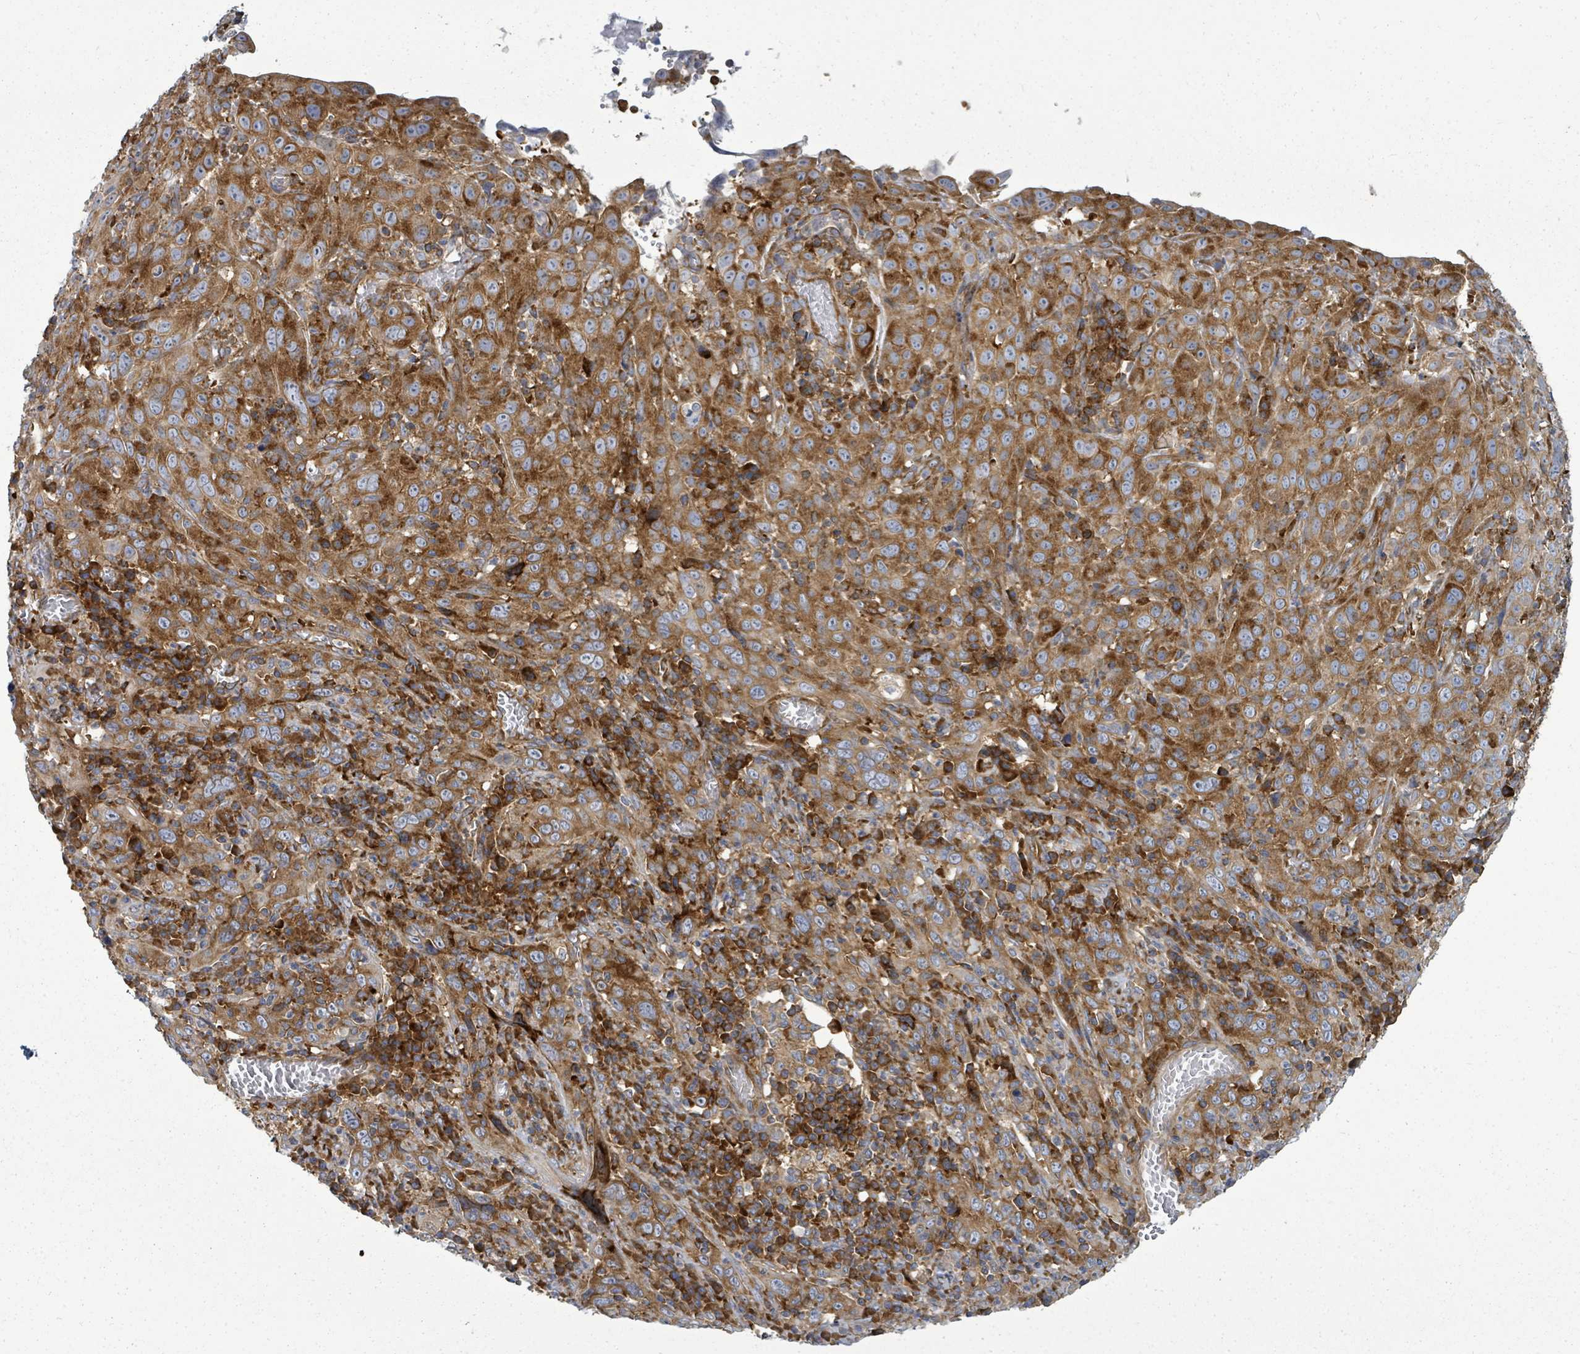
{"staining": {"intensity": "moderate", "quantity": ">75%", "location": "cytoplasmic/membranous"}, "tissue": "cervical cancer", "cell_type": "Tumor cells", "image_type": "cancer", "snomed": [{"axis": "morphology", "description": "Squamous cell carcinoma, NOS"}, {"axis": "topography", "description": "Cervix"}], "caption": "Protein analysis of cervical squamous cell carcinoma tissue exhibits moderate cytoplasmic/membranous positivity in approximately >75% of tumor cells. The protein of interest is shown in brown color, while the nuclei are stained blue.", "gene": "EIF3C", "patient": {"sex": "female", "age": 46}}